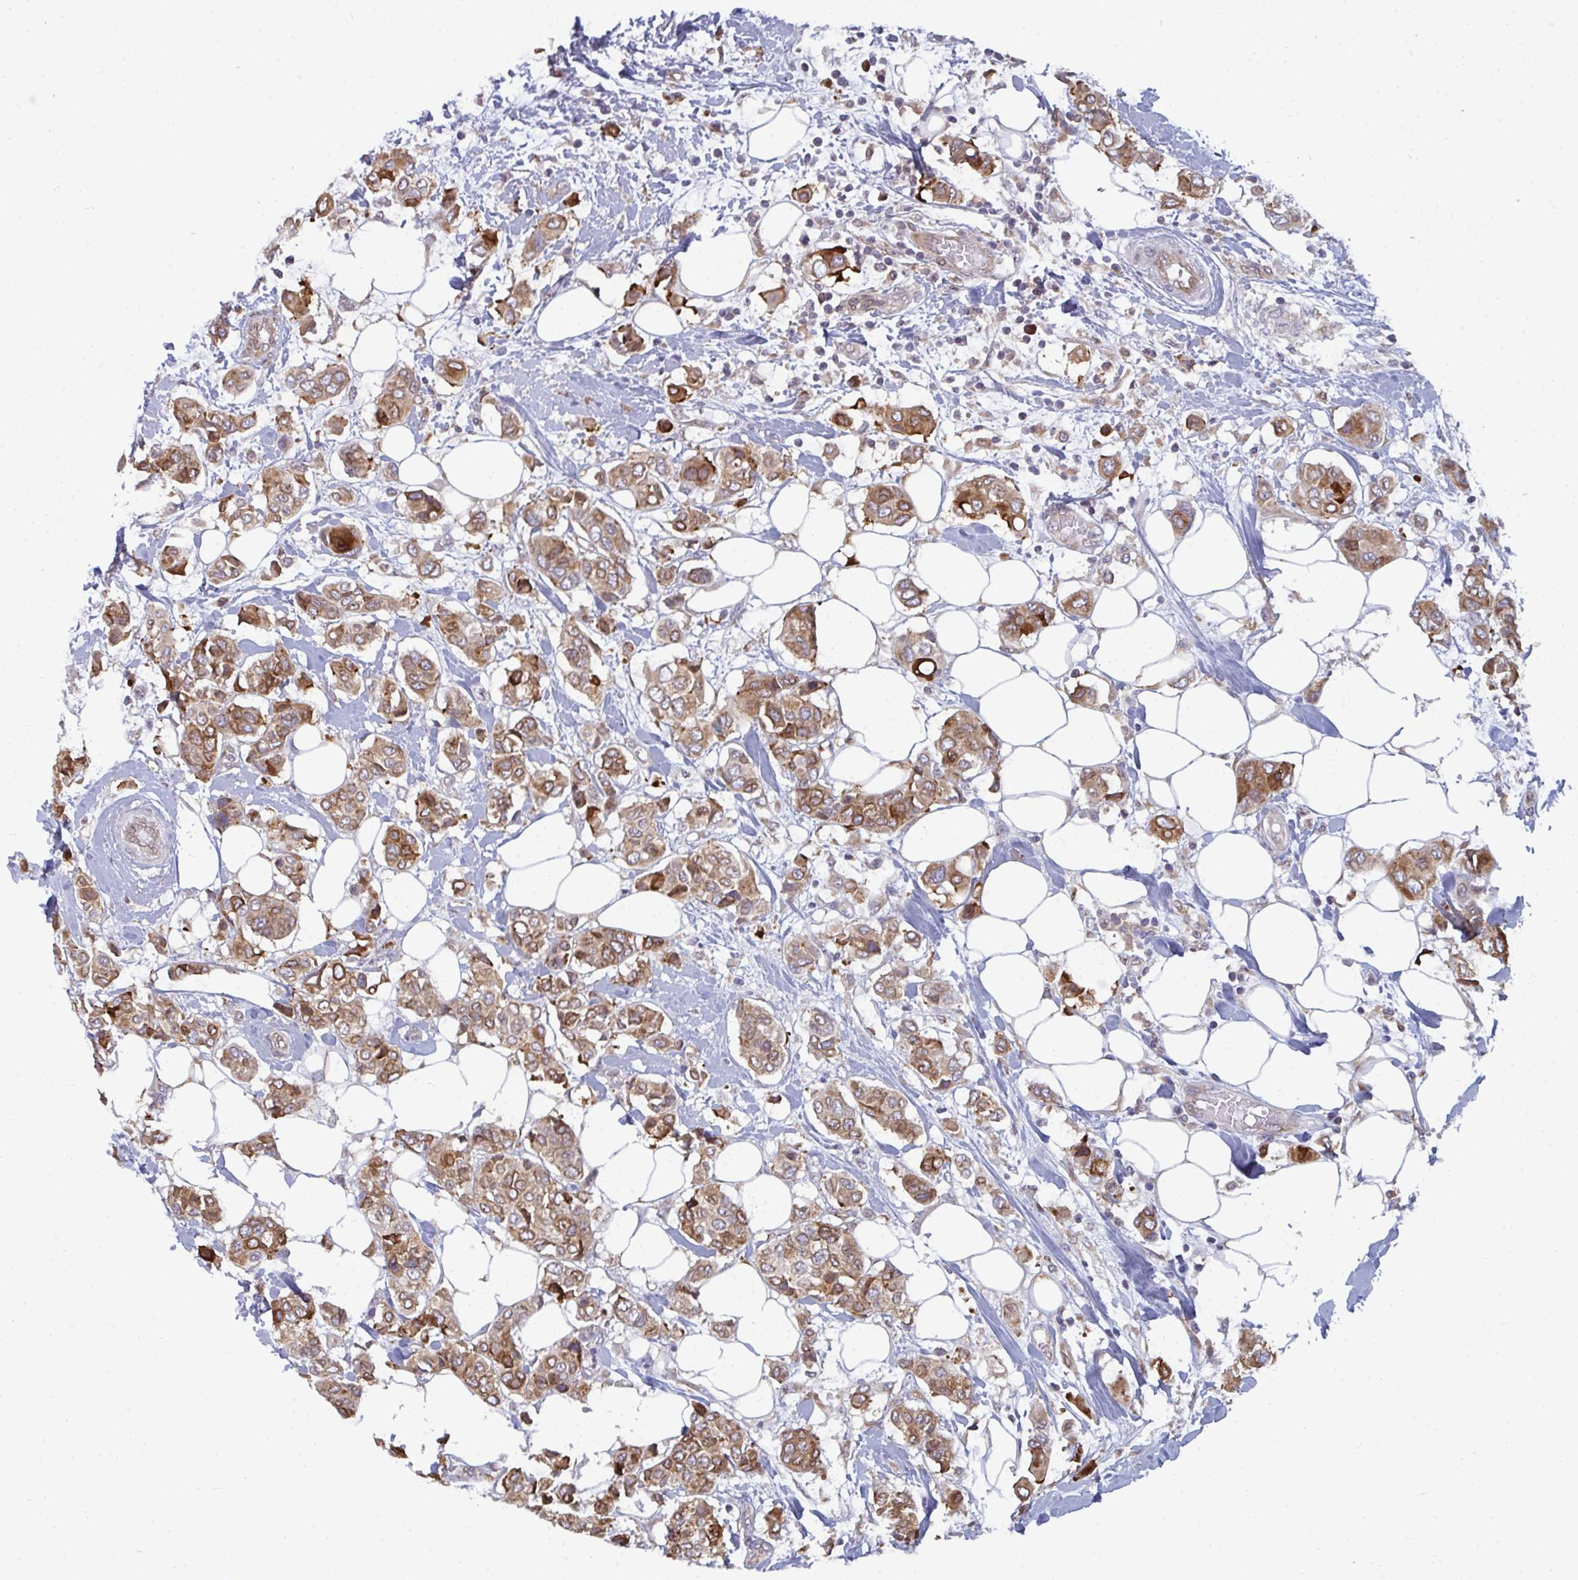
{"staining": {"intensity": "negative", "quantity": "none", "location": "none"}, "tissue": "breast cancer", "cell_type": "Tumor cells", "image_type": "cancer", "snomed": [{"axis": "morphology", "description": "Lobular carcinoma"}, {"axis": "topography", "description": "Breast"}], "caption": "Tumor cells show no significant positivity in breast cancer. (DAB IHC with hematoxylin counter stain).", "gene": "LYSMD4", "patient": {"sex": "female", "age": 51}}